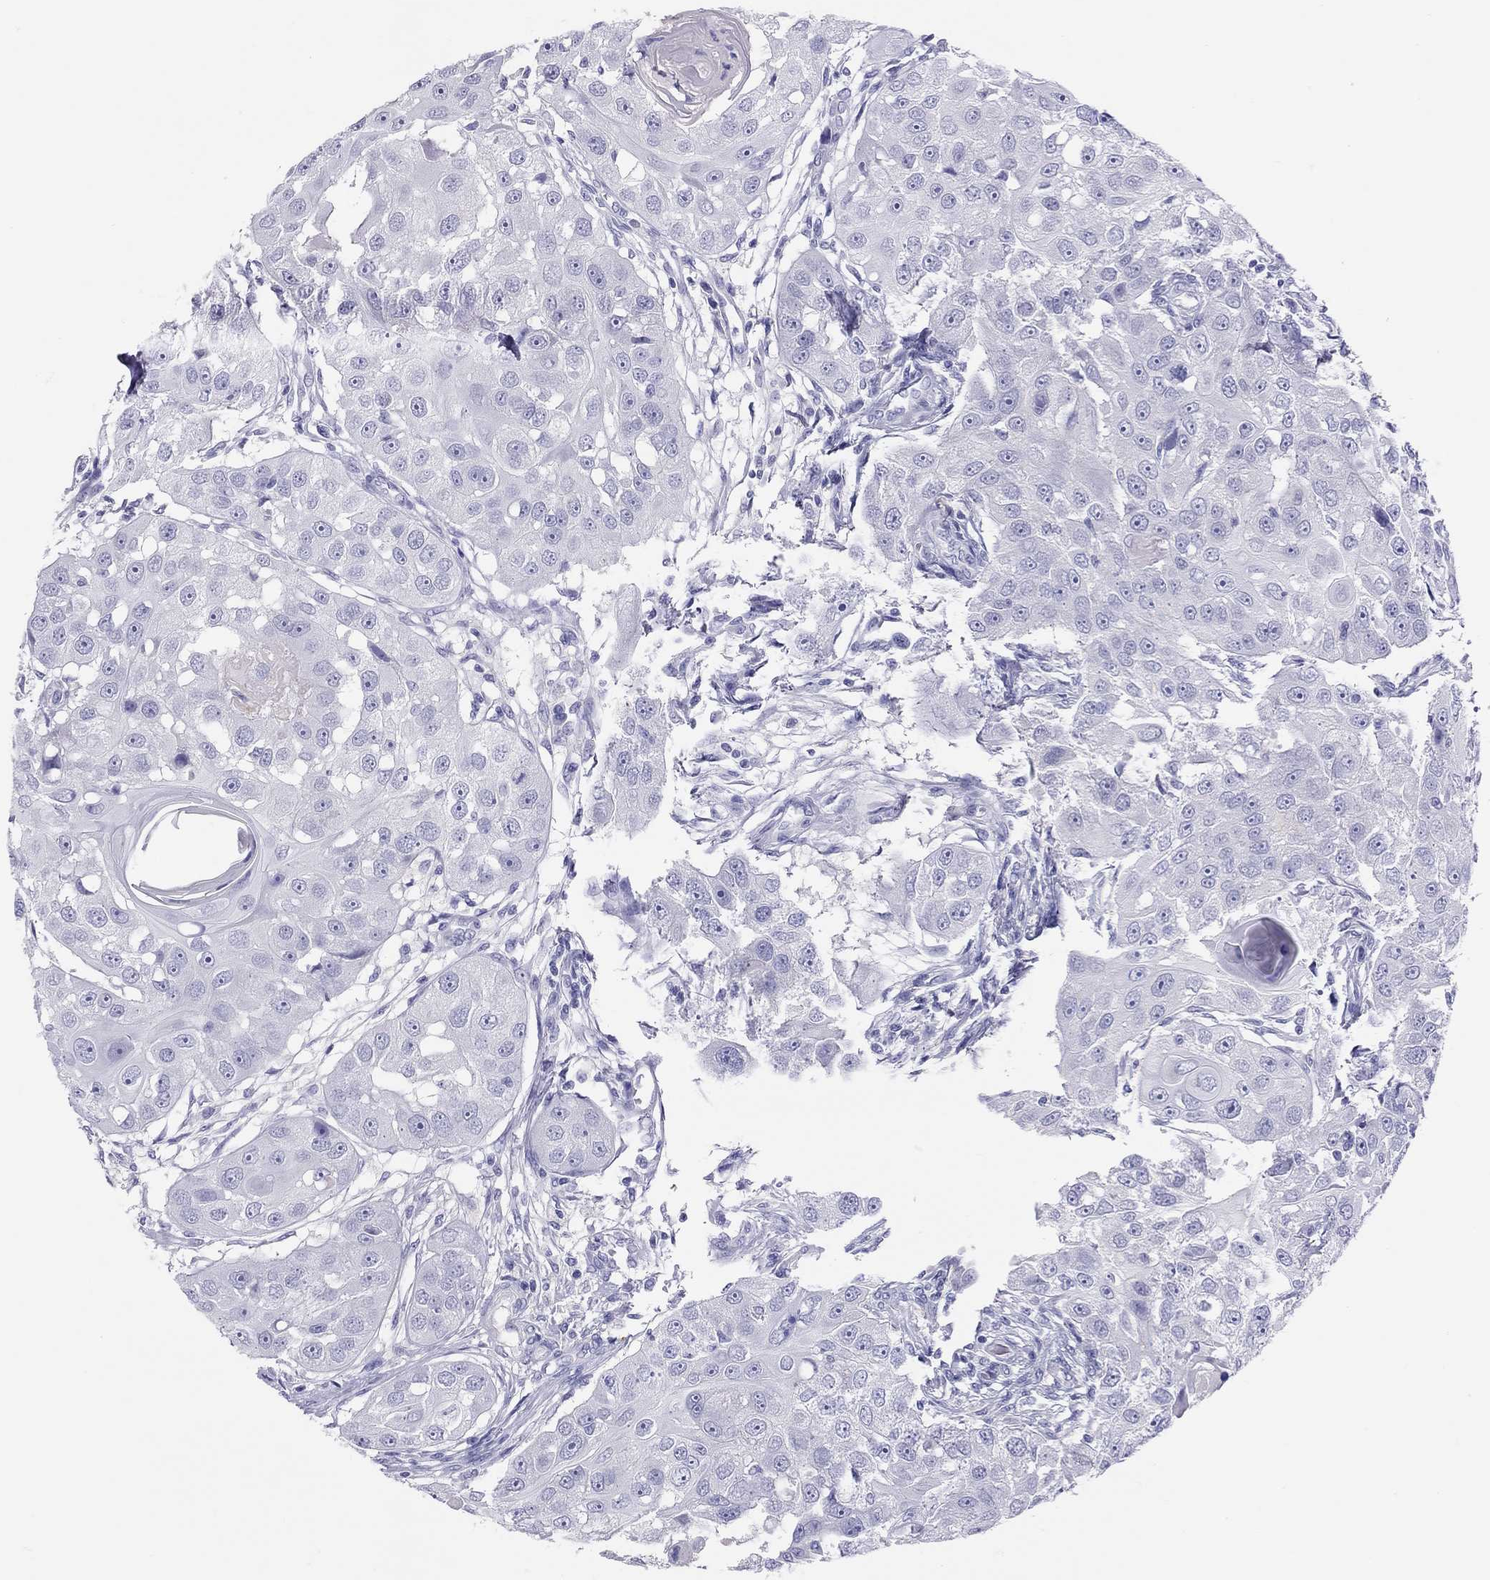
{"staining": {"intensity": "negative", "quantity": "none", "location": "none"}, "tissue": "head and neck cancer", "cell_type": "Tumor cells", "image_type": "cancer", "snomed": [{"axis": "morphology", "description": "Squamous cell carcinoma, NOS"}, {"axis": "topography", "description": "Head-Neck"}], "caption": "High magnification brightfield microscopy of head and neck cancer stained with DAB (brown) and counterstained with hematoxylin (blue): tumor cells show no significant expression.", "gene": "PSMB11", "patient": {"sex": "male", "age": 51}}